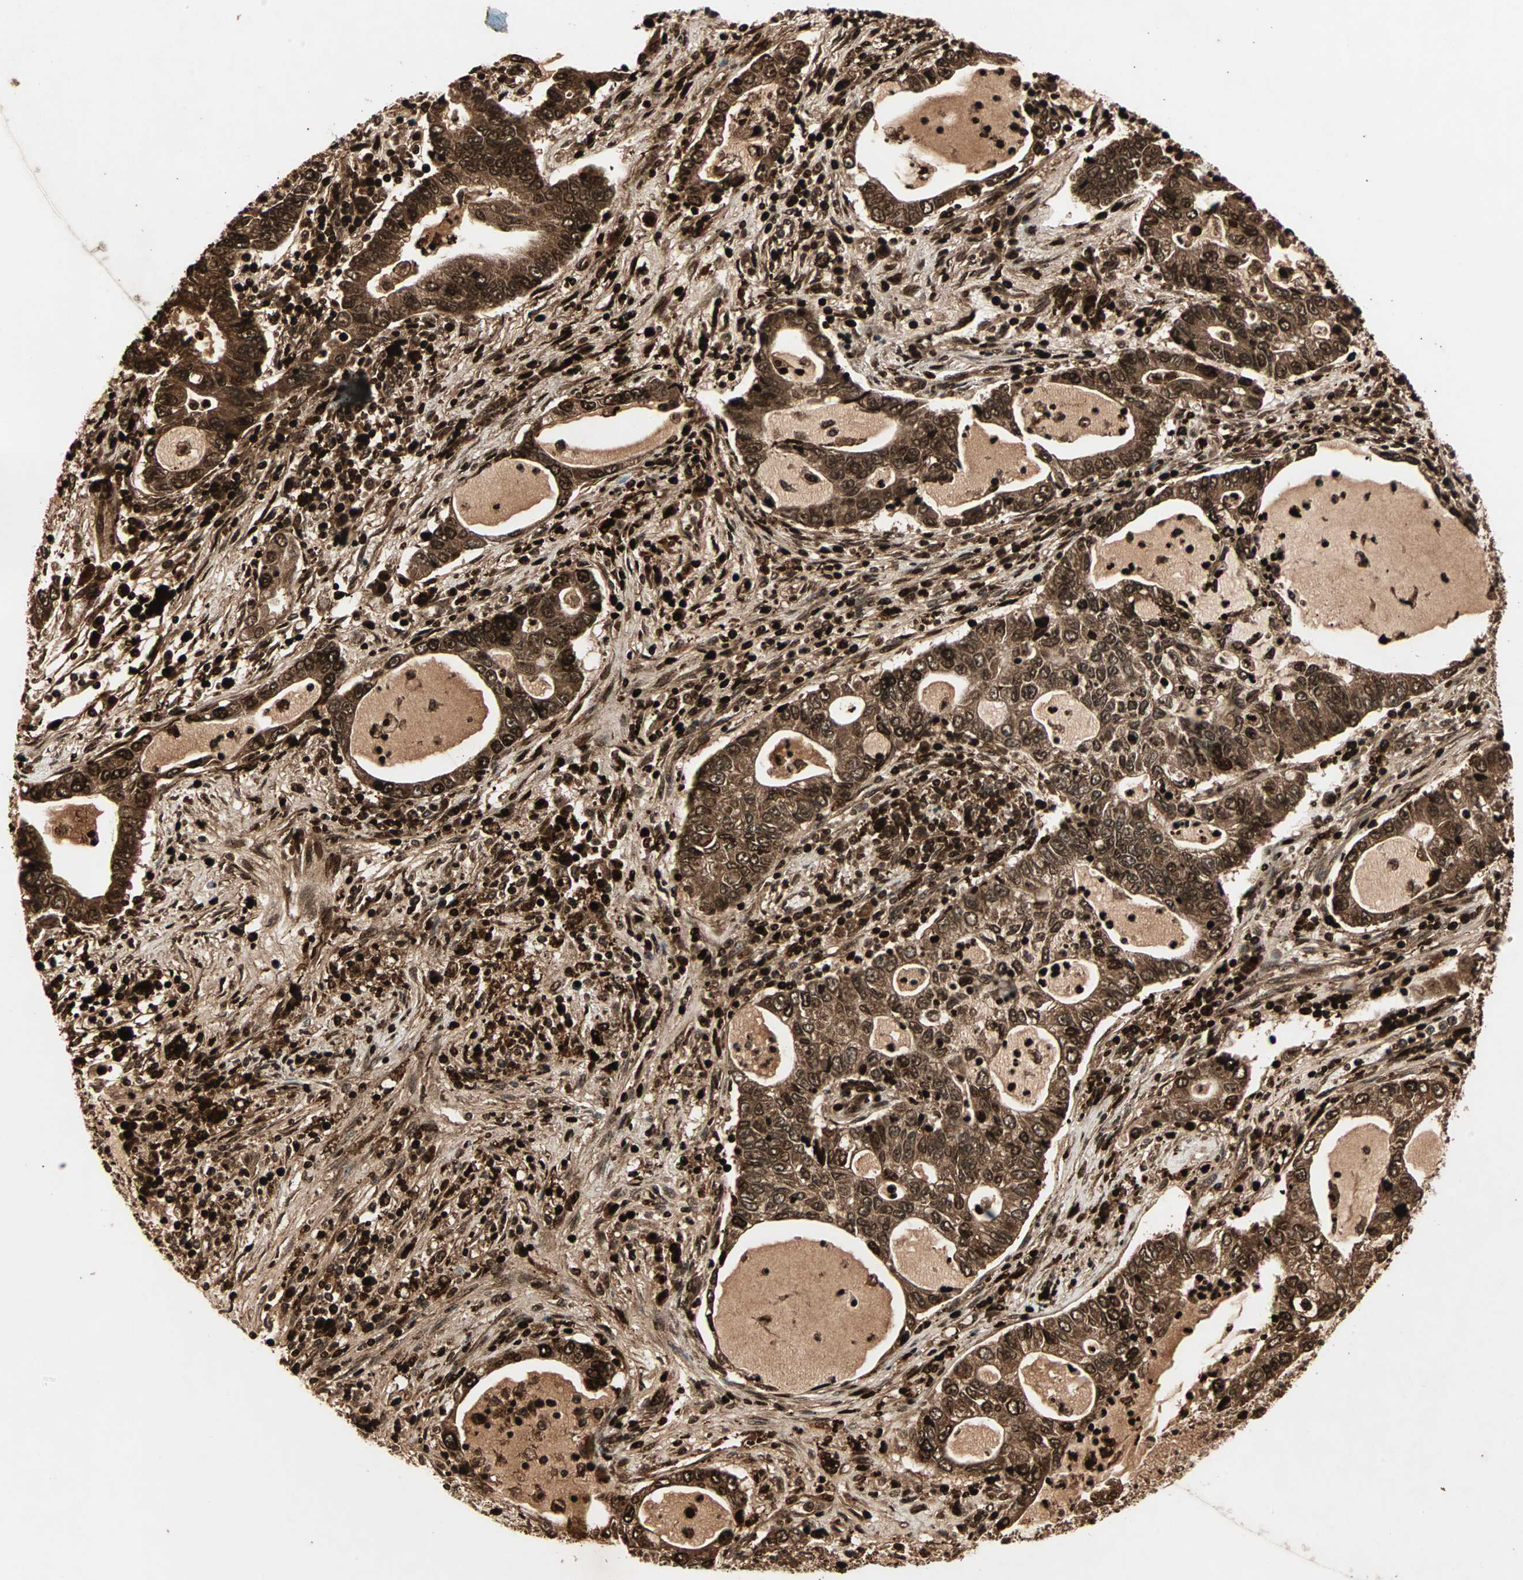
{"staining": {"intensity": "strong", "quantity": ">75%", "location": "cytoplasmic/membranous,nuclear"}, "tissue": "lung cancer", "cell_type": "Tumor cells", "image_type": "cancer", "snomed": [{"axis": "morphology", "description": "Adenocarcinoma, NOS"}, {"axis": "topography", "description": "Lung"}], "caption": "Brown immunohistochemical staining in lung cancer exhibits strong cytoplasmic/membranous and nuclear expression in approximately >75% of tumor cells. The staining was performed using DAB, with brown indicating positive protein expression. Nuclei are stained blue with hematoxylin.", "gene": "RFFL", "patient": {"sex": "female", "age": 51}}